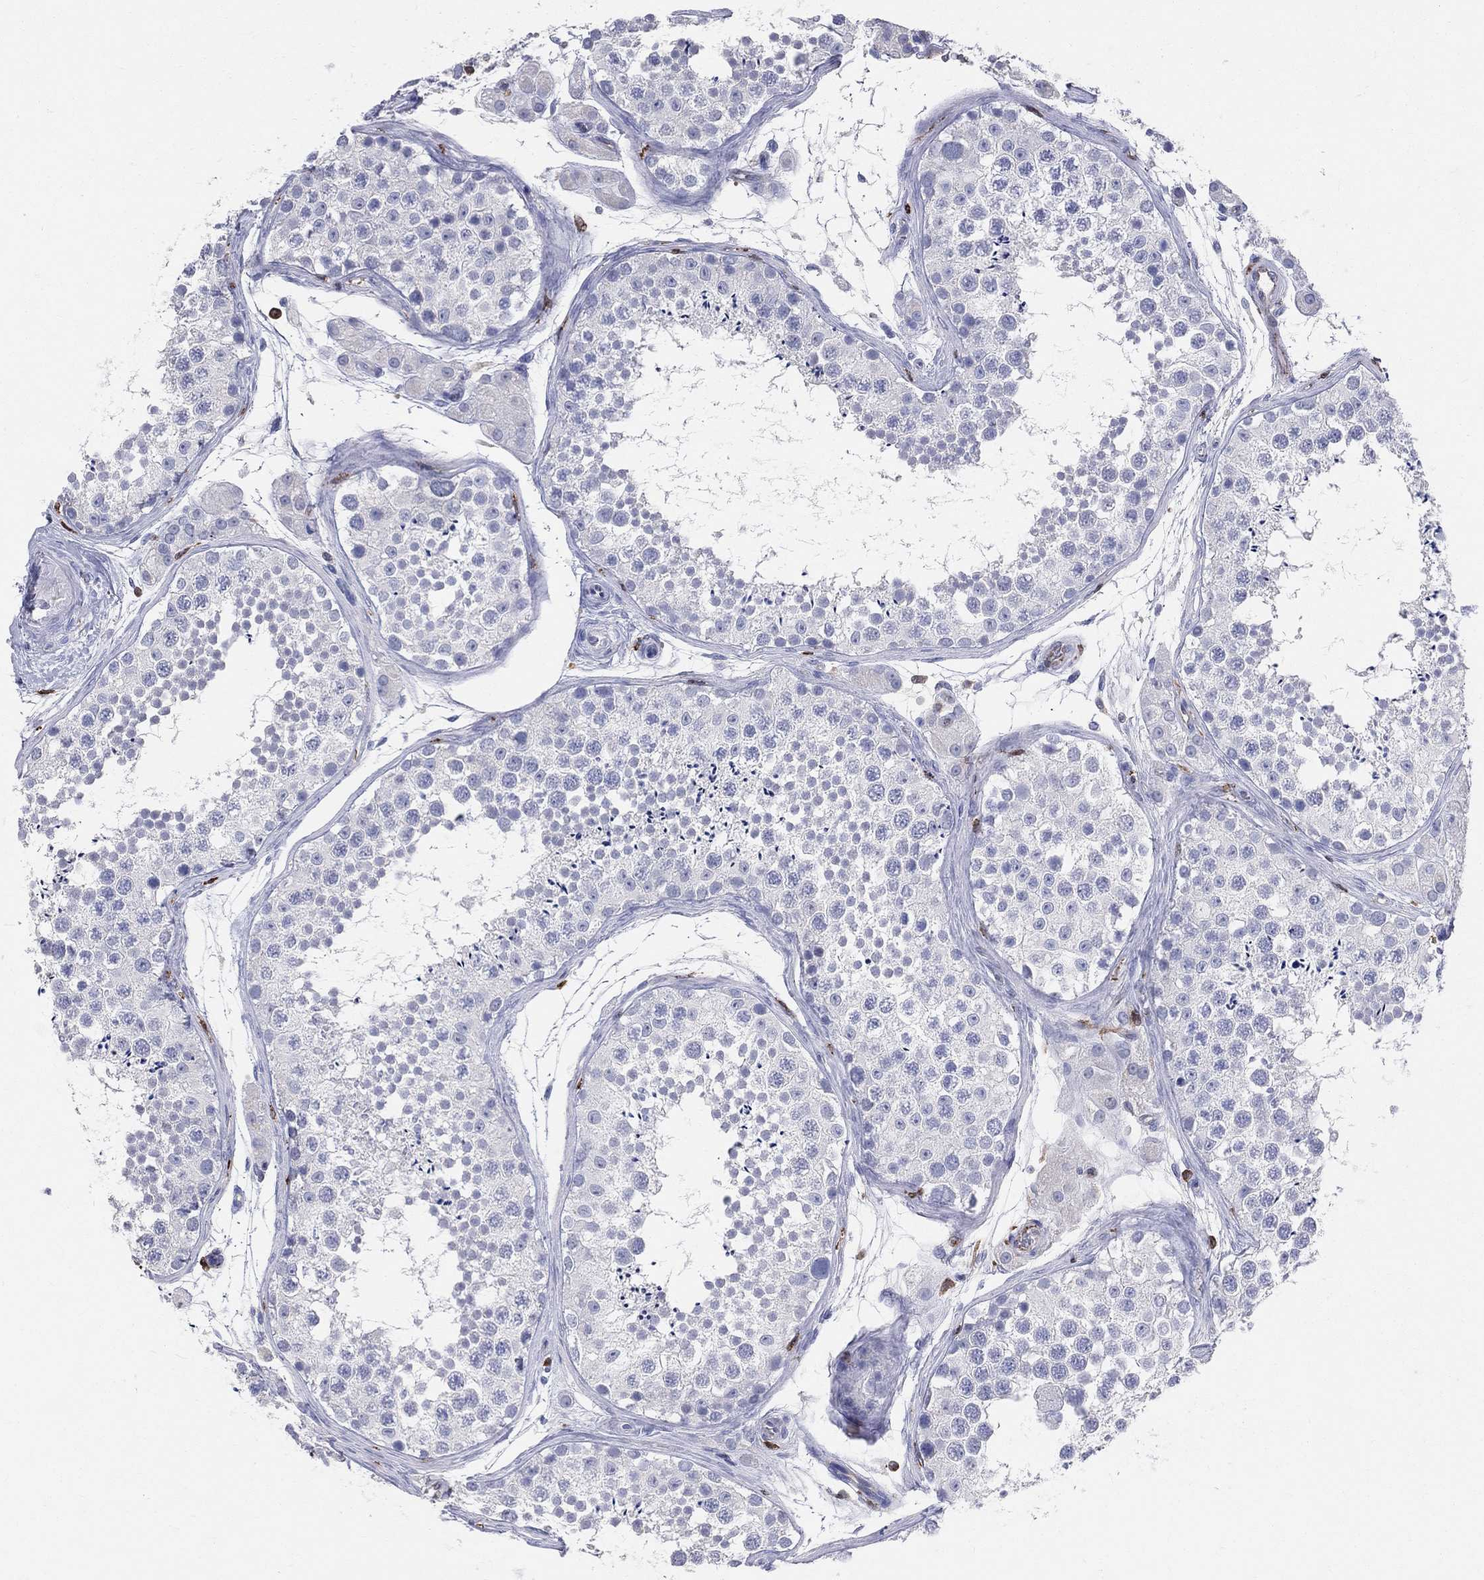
{"staining": {"intensity": "negative", "quantity": "none", "location": "none"}, "tissue": "testis", "cell_type": "Cells in seminiferous ducts", "image_type": "normal", "snomed": [{"axis": "morphology", "description": "Normal tissue, NOS"}, {"axis": "topography", "description": "Testis"}], "caption": "A histopathology image of testis stained for a protein shows no brown staining in cells in seminiferous ducts. (Brightfield microscopy of DAB (3,3'-diaminobenzidine) immunohistochemistry at high magnification).", "gene": "CD74", "patient": {"sex": "male", "age": 41}}